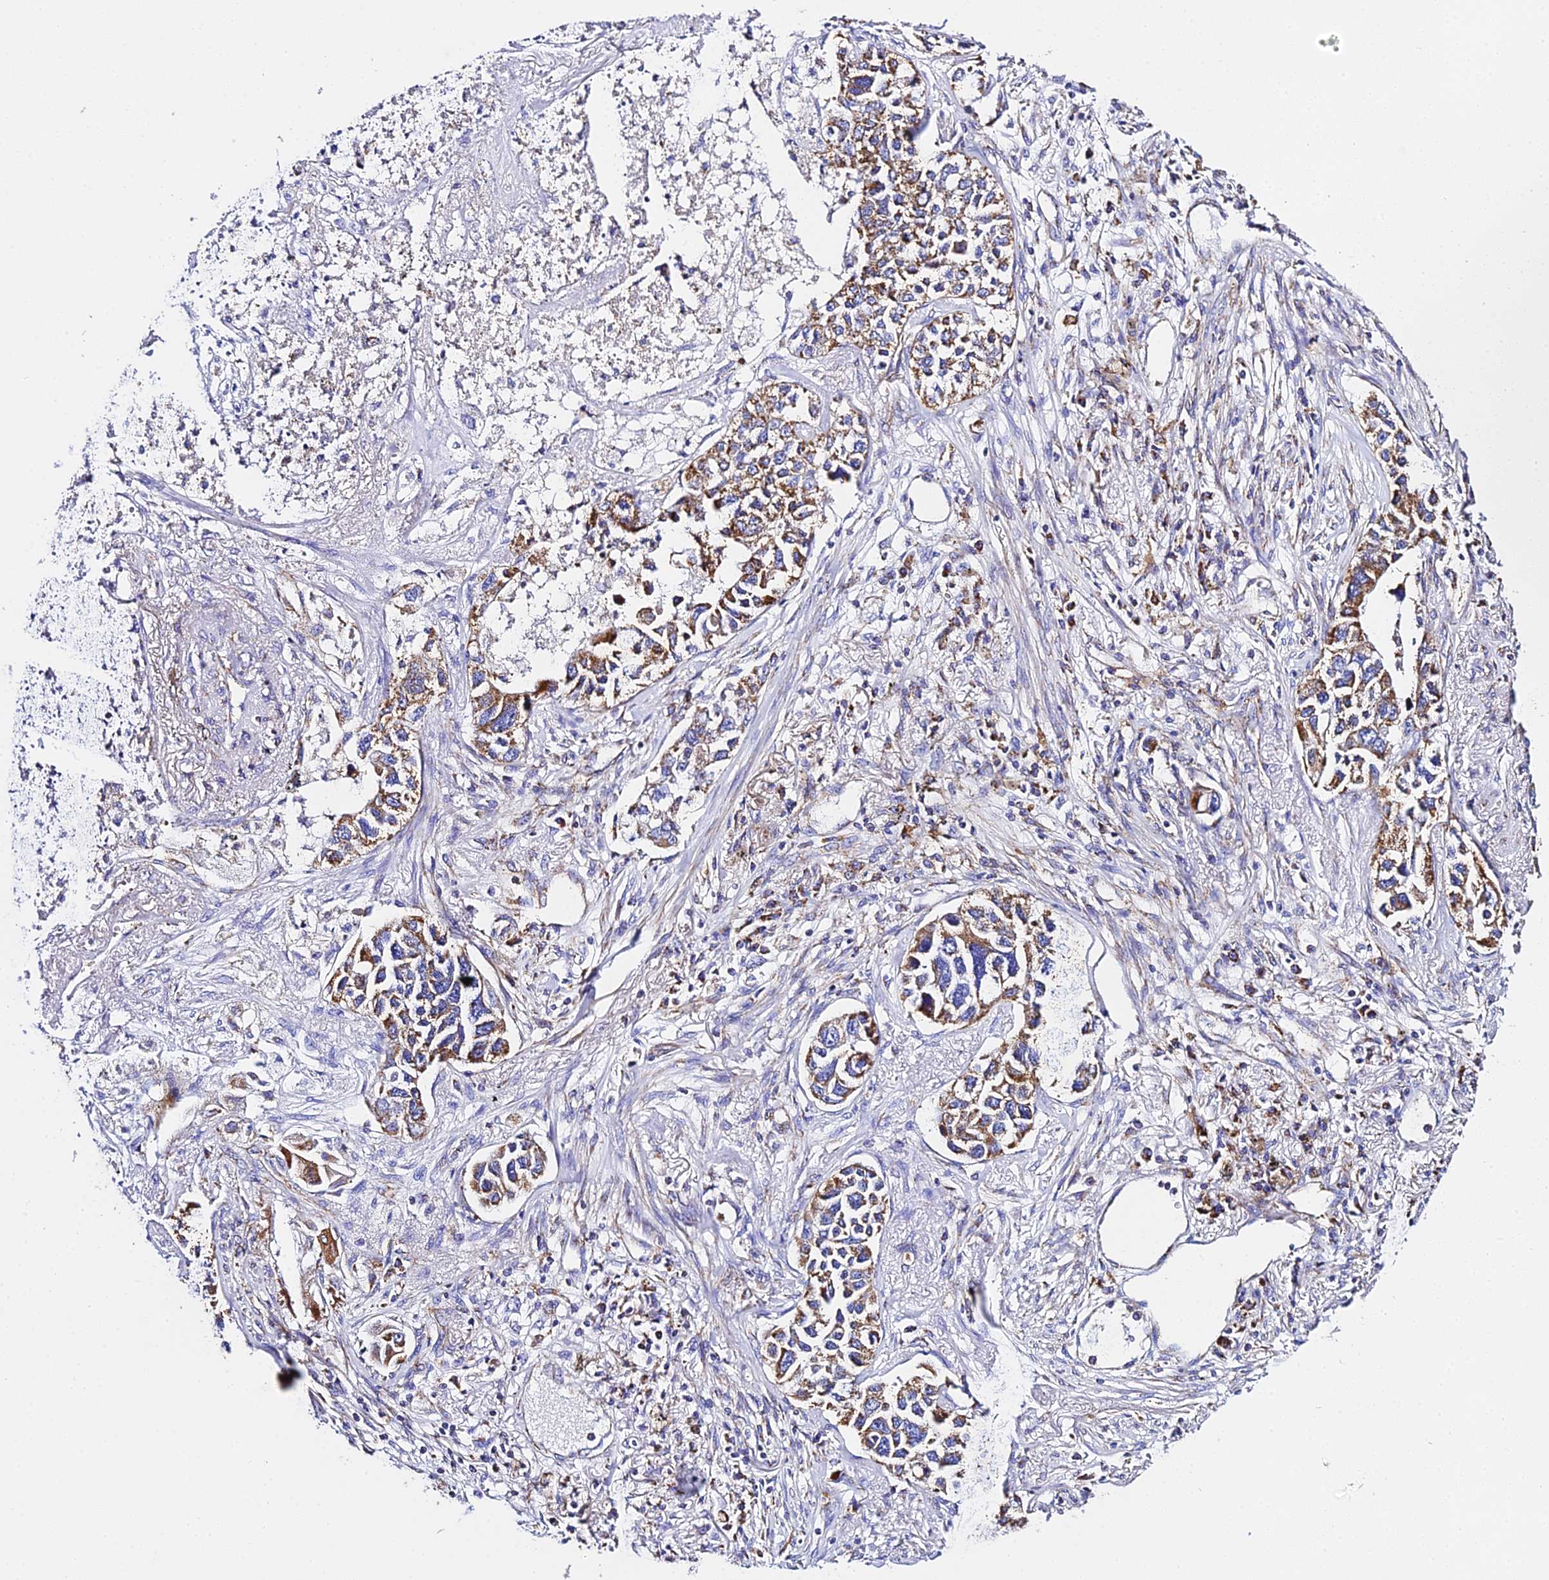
{"staining": {"intensity": "moderate", "quantity": ">75%", "location": "cytoplasmic/membranous"}, "tissue": "lung cancer", "cell_type": "Tumor cells", "image_type": "cancer", "snomed": [{"axis": "morphology", "description": "Adenocarcinoma, NOS"}, {"axis": "topography", "description": "Lung"}], "caption": "Protein analysis of lung cancer tissue demonstrates moderate cytoplasmic/membranous positivity in approximately >75% of tumor cells. (Brightfield microscopy of DAB IHC at high magnification).", "gene": "ZNF573", "patient": {"sex": "male", "age": 49}}